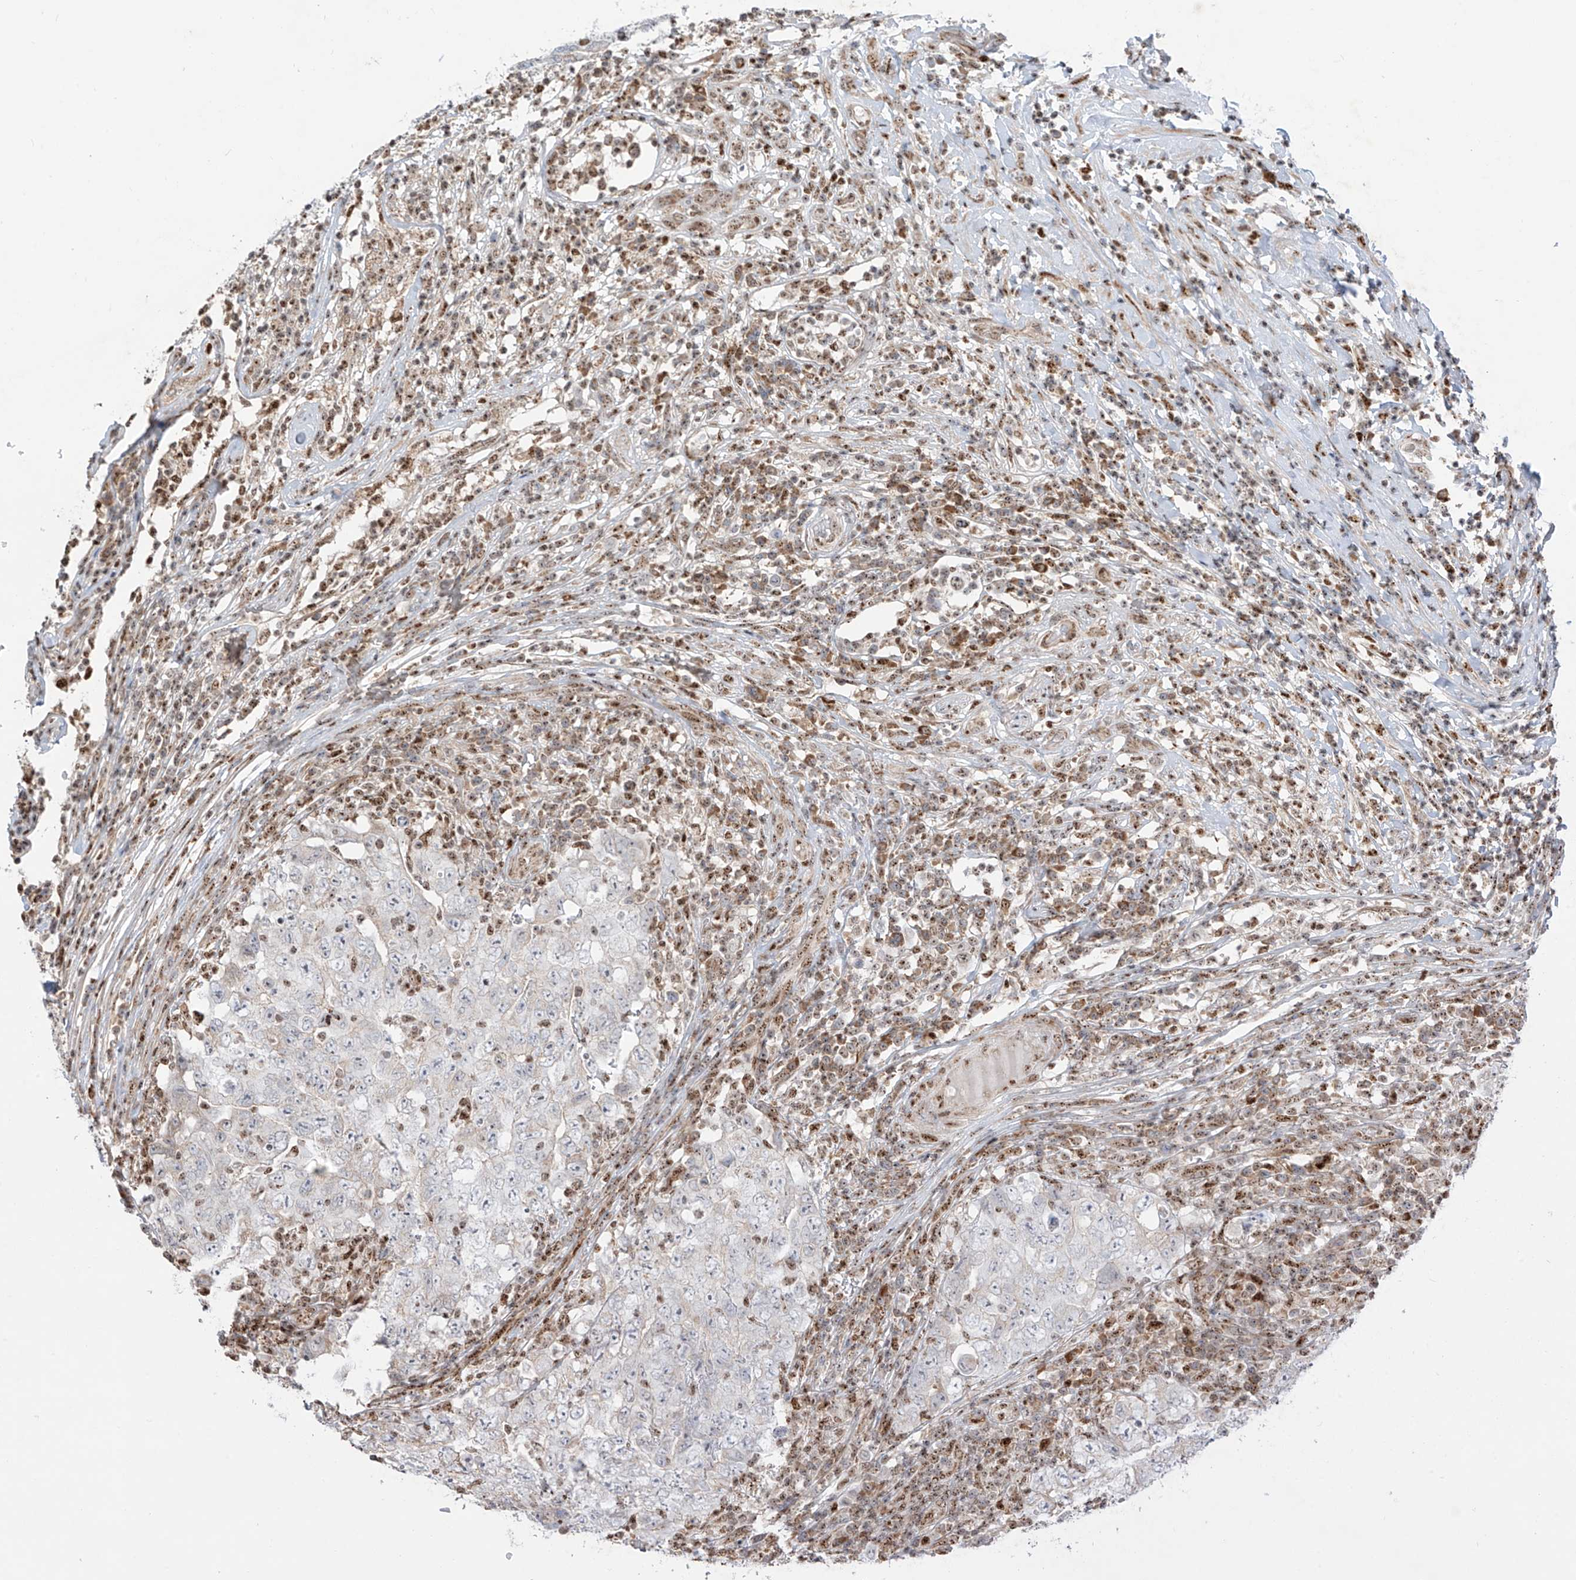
{"staining": {"intensity": "weak", "quantity": "<25%", "location": "cytoplasmic/membranous"}, "tissue": "testis cancer", "cell_type": "Tumor cells", "image_type": "cancer", "snomed": [{"axis": "morphology", "description": "Carcinoma, Embryonal, NOS"}, {"axis": "topography", "description": "Testis"}], "caption": "The histopathology image shows no staining of tumor cells in embryonal carcinoma (testis).", "gene": "ZBTB8A", "patient": {"sex": "male", "age": 26}}